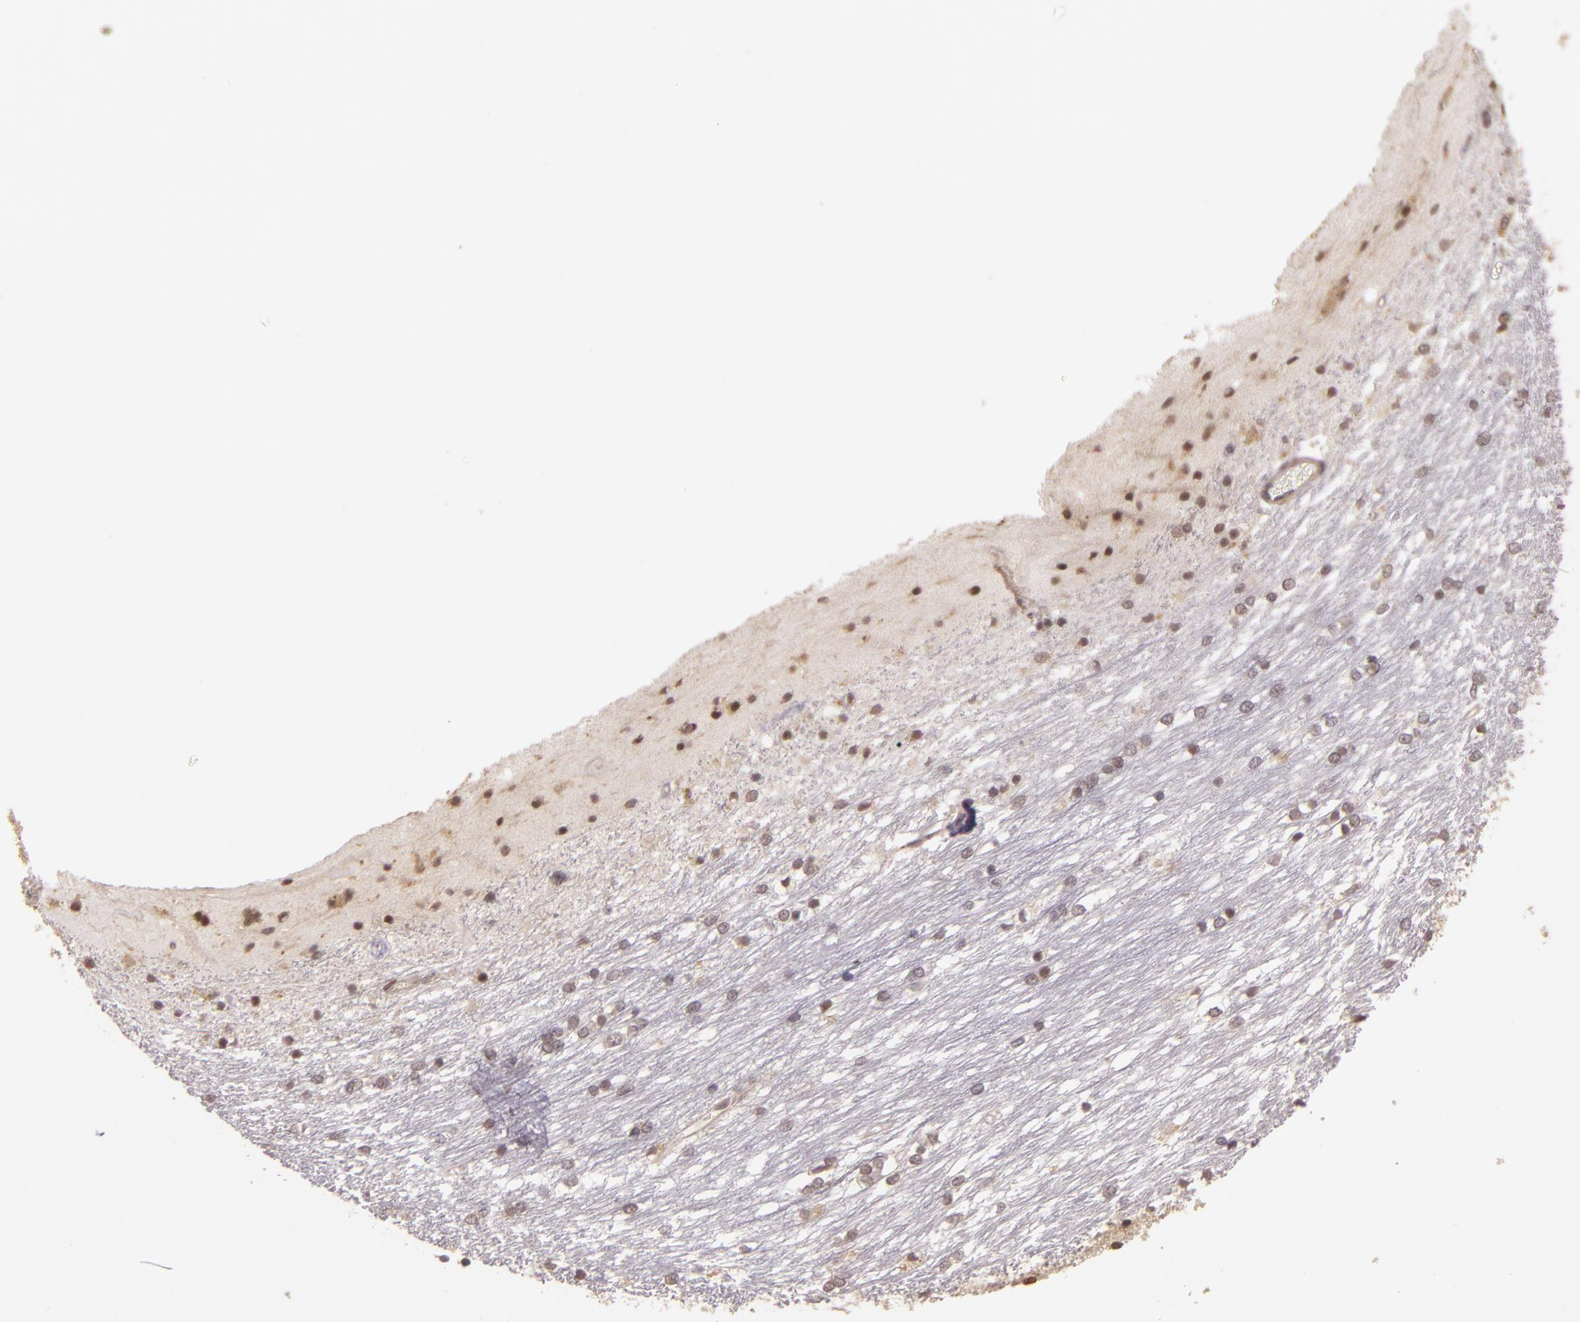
{"staining": {"intensity": "weak", "quantity": "<25%", "location": "nuclear"}, "tissue": "caudate", "cell_type": "Glial cells", "image_type": "normal", "snomed": [{"axis": "morphology", "description": "Normal tissue, NOS"}, {"axis": "topography", "description": "Lateral ventricle wall"}], "caption": "Caudate was stained to show a protein in brown. There is no significant expression in glial cells. (DAB (3,3'-diaminobenzidine) immunohistochemistry with hematoxylin counter stain).", "gene": "TXNRD2", "patient": {"sex": "female", "age": 19}}